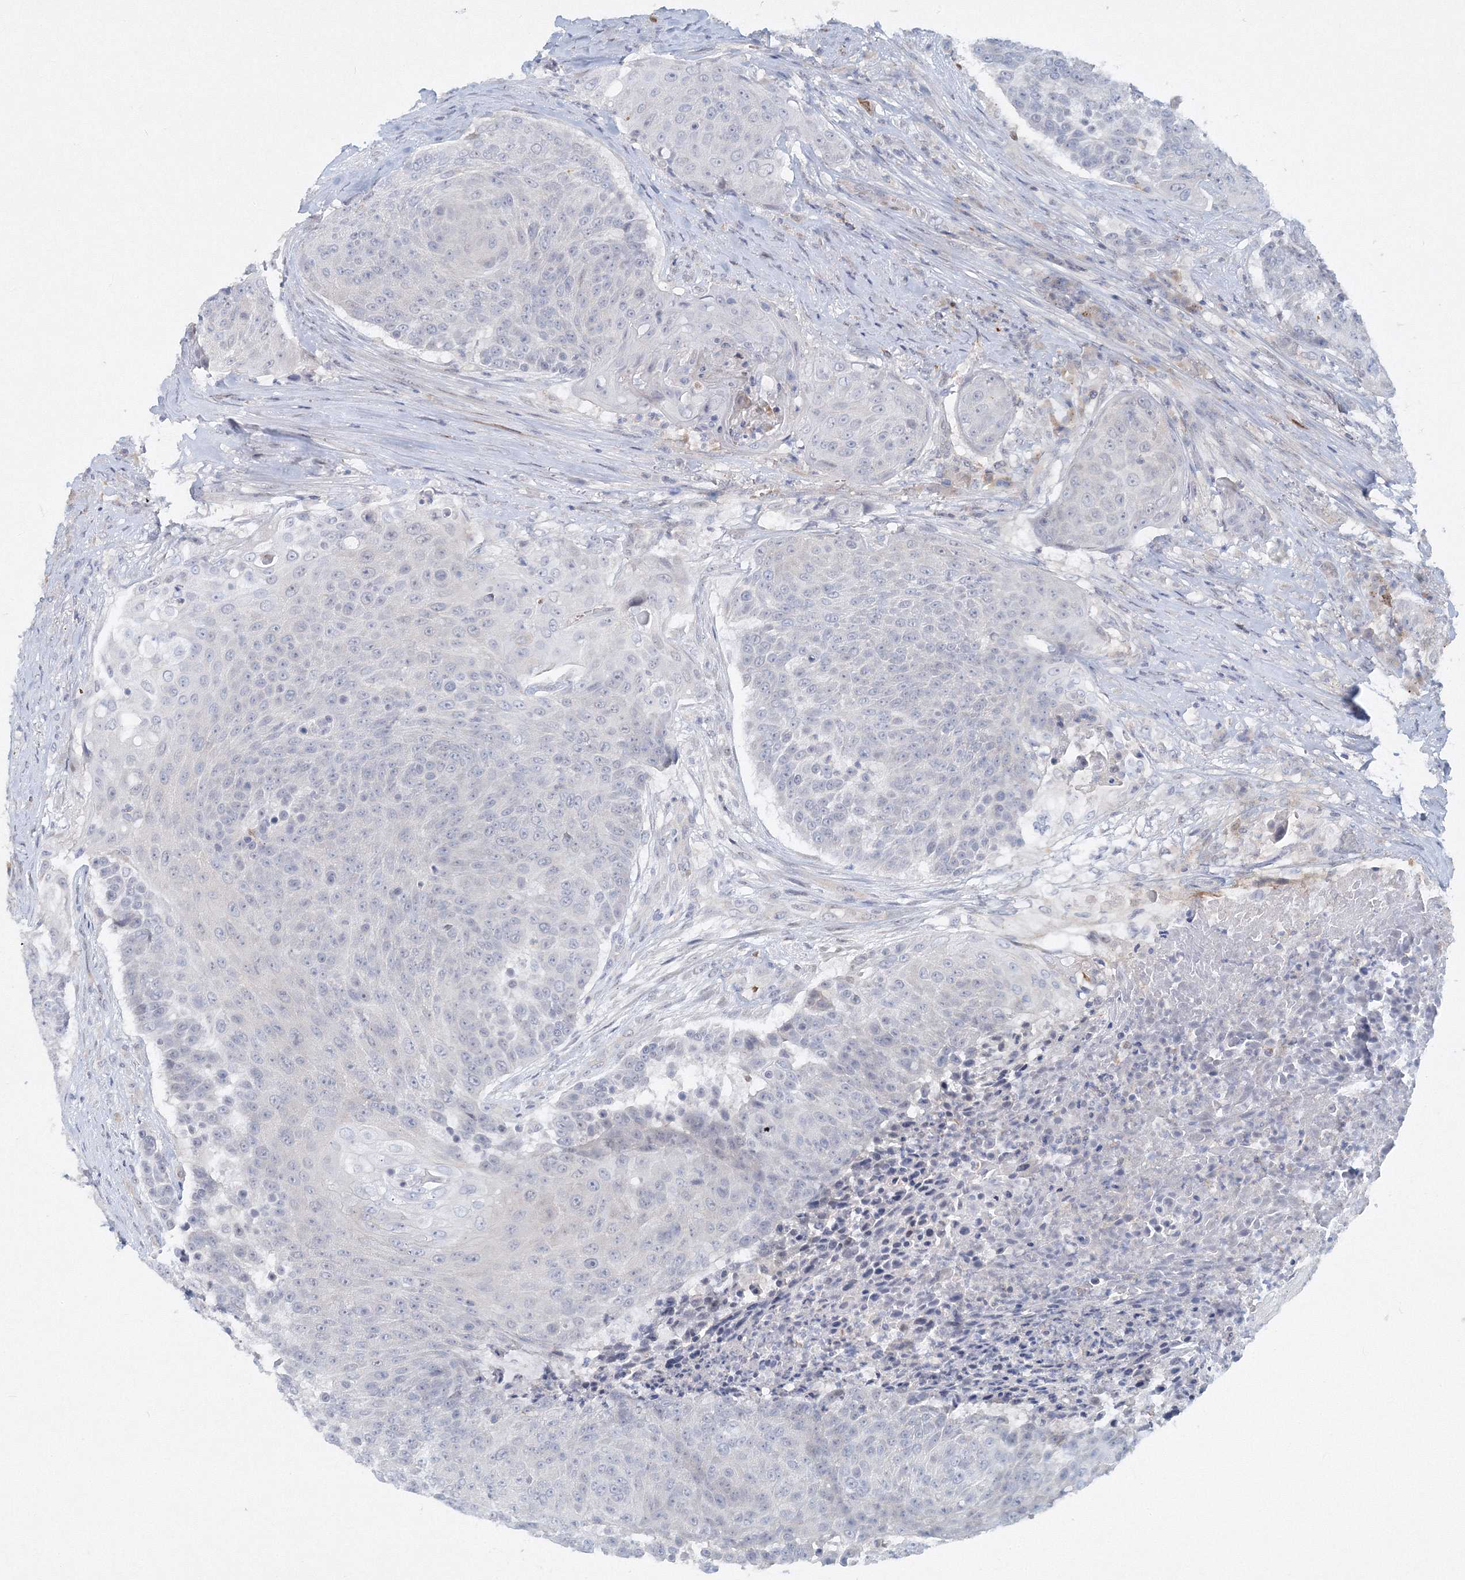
{"staining": {"intensity": "negative", "quantity": "none", "location": "none"}, "tissue": "urothelial cancer", "cell_type": "Tumor cells", "image_type": "cancer", "snomed": [{"axis": "morphology", "description": "Urothelial carcinoma, High grade"}, {"axis": "topography", "description": "Urinary bladder"}], "caption": "Tumor cells are negative for brown protein staining in high-grade urothelial carcinoma.", "gene": "SH3BP5", "patient": {"sex": "female", "age": 63}}